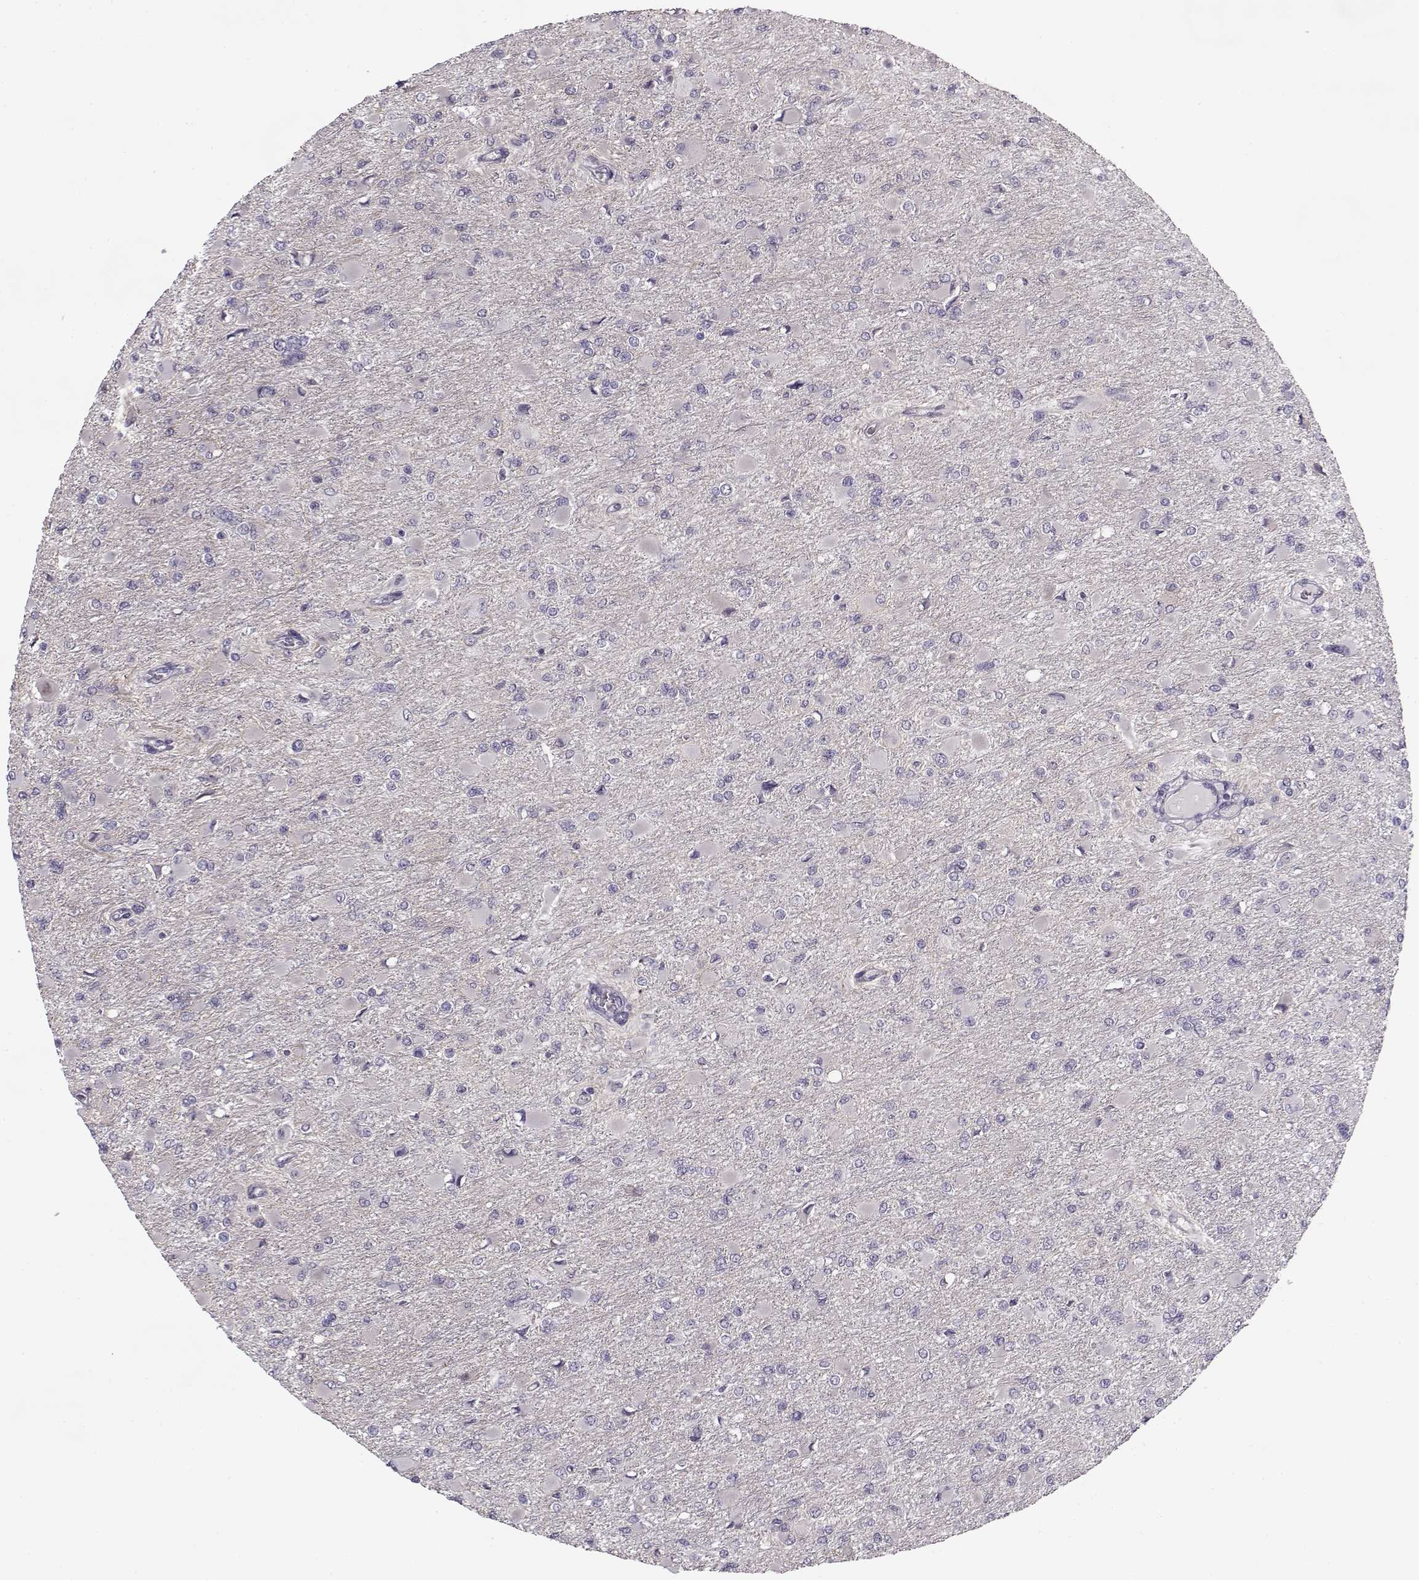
{"staining": {"intensity": "negative", "quantity": "none", "location": "none"}, "tissue": "glioma", "cell_type": "Tumor cells", "image_type": "cancer", "snomed": [{"axis": "morphology", "description": "Glioma, malignant, High grade"}, {"axis": "topography", "description": "Cerebral cortex"}], "caption": "The micrograph shows no staining of tumor cells in glioma.", "gene": "PNMT", "patient": {"sex": "female", "age": 36}}